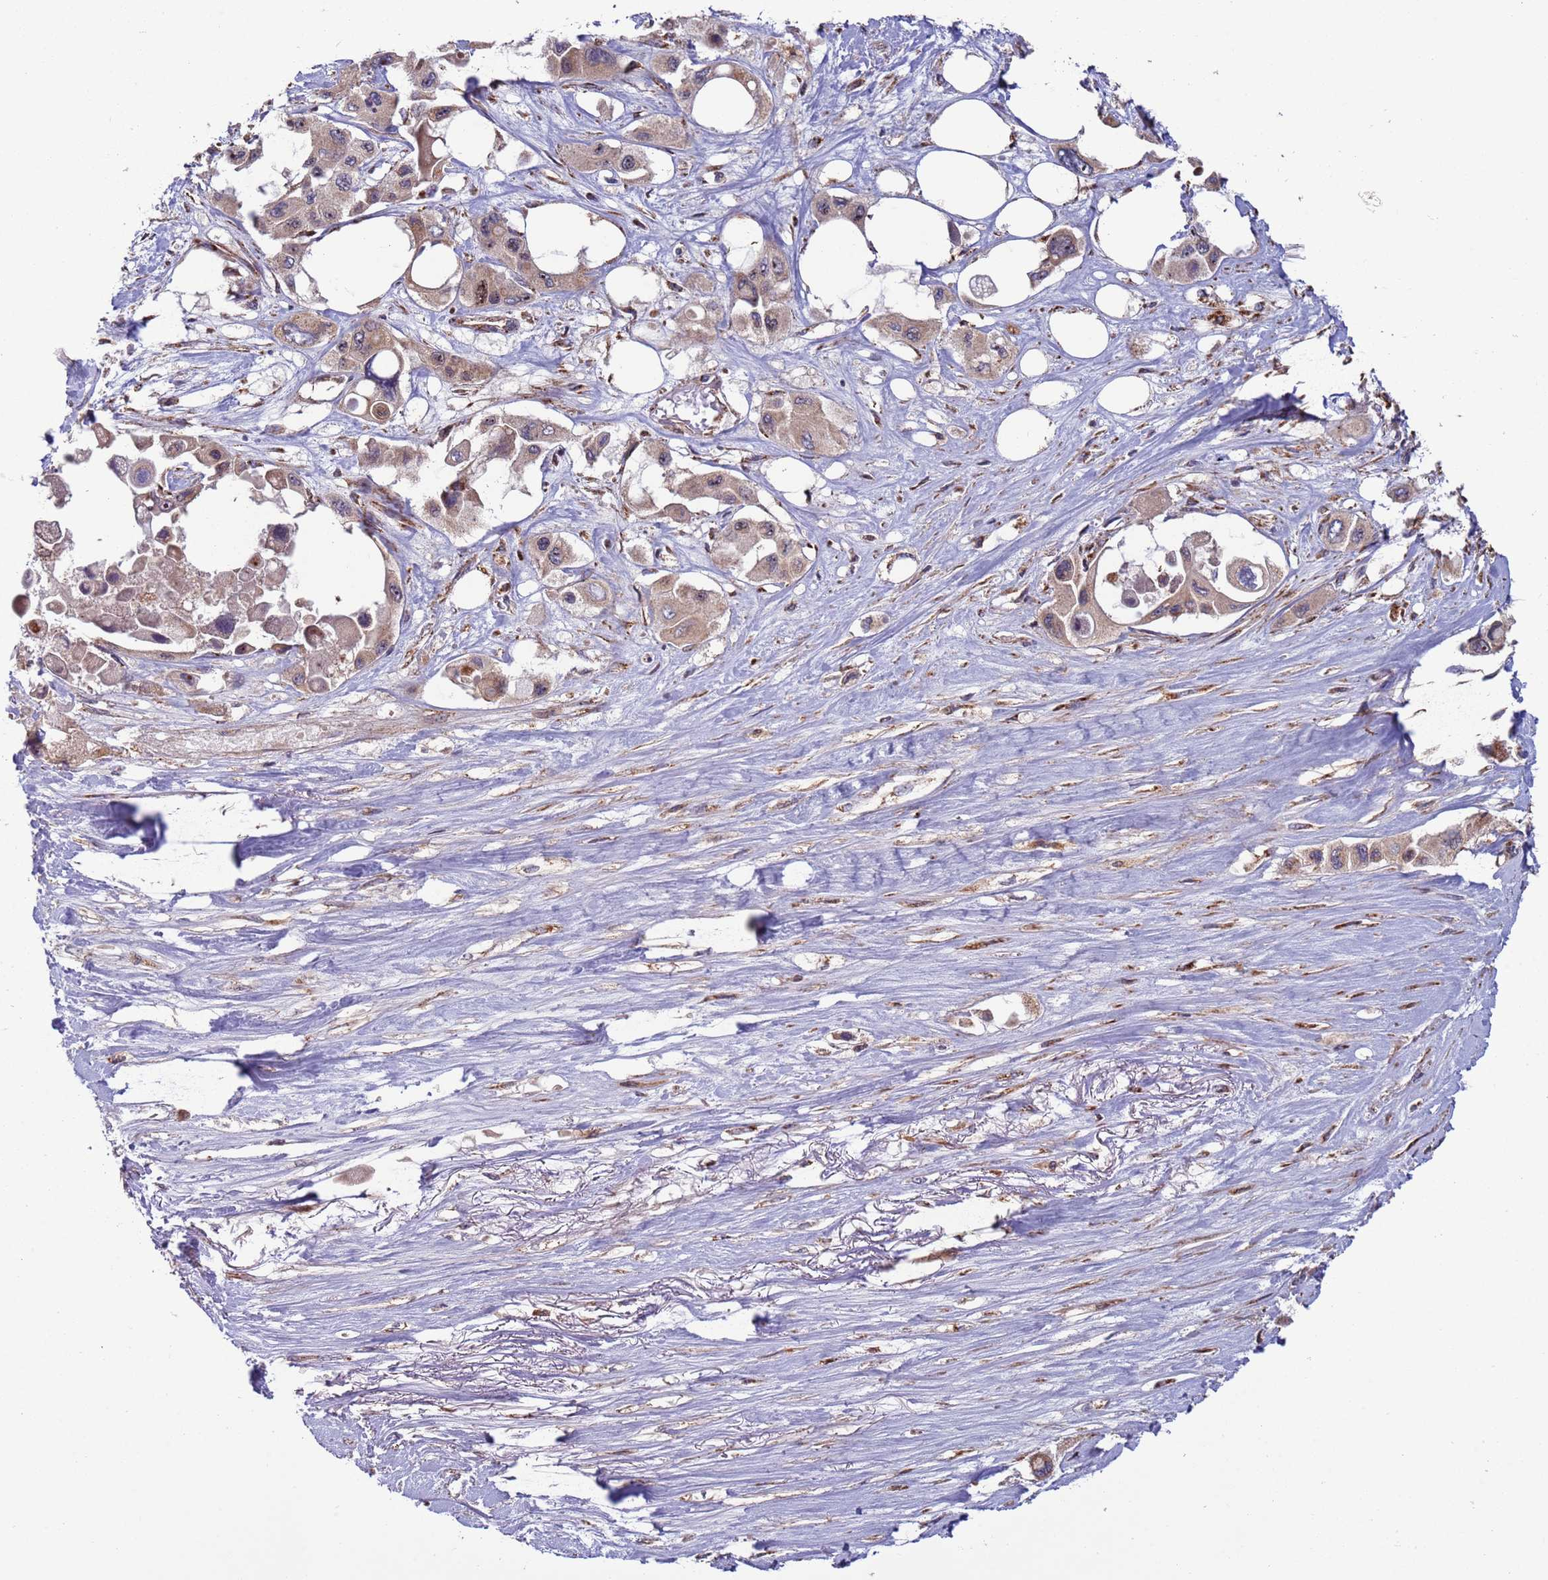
{"staining": {"intensity": "weak", "quantity": ">75%", "location": "cytoplasmic/membranous,nuclear"}, "tissue": "pancreatic cancer", "cell_type": "Tumor cells", "image_type": "cancer", "snomed": [{"axis": "morphology", "description": "Adenocarcinoma, NOS"}, {"axis": "topography", "description": "Pancreas"}], "caption": "High-power microscopy captured an immunohistochemistry (IHC) histopathology image of adenocarcinoma (pancreatic), revealing weak cytoplasmic/membranous and nuclear staining in about >75% of tumor cells.", "gene": "RCOR2", "patient": {"sex": "male", "age": 92}}